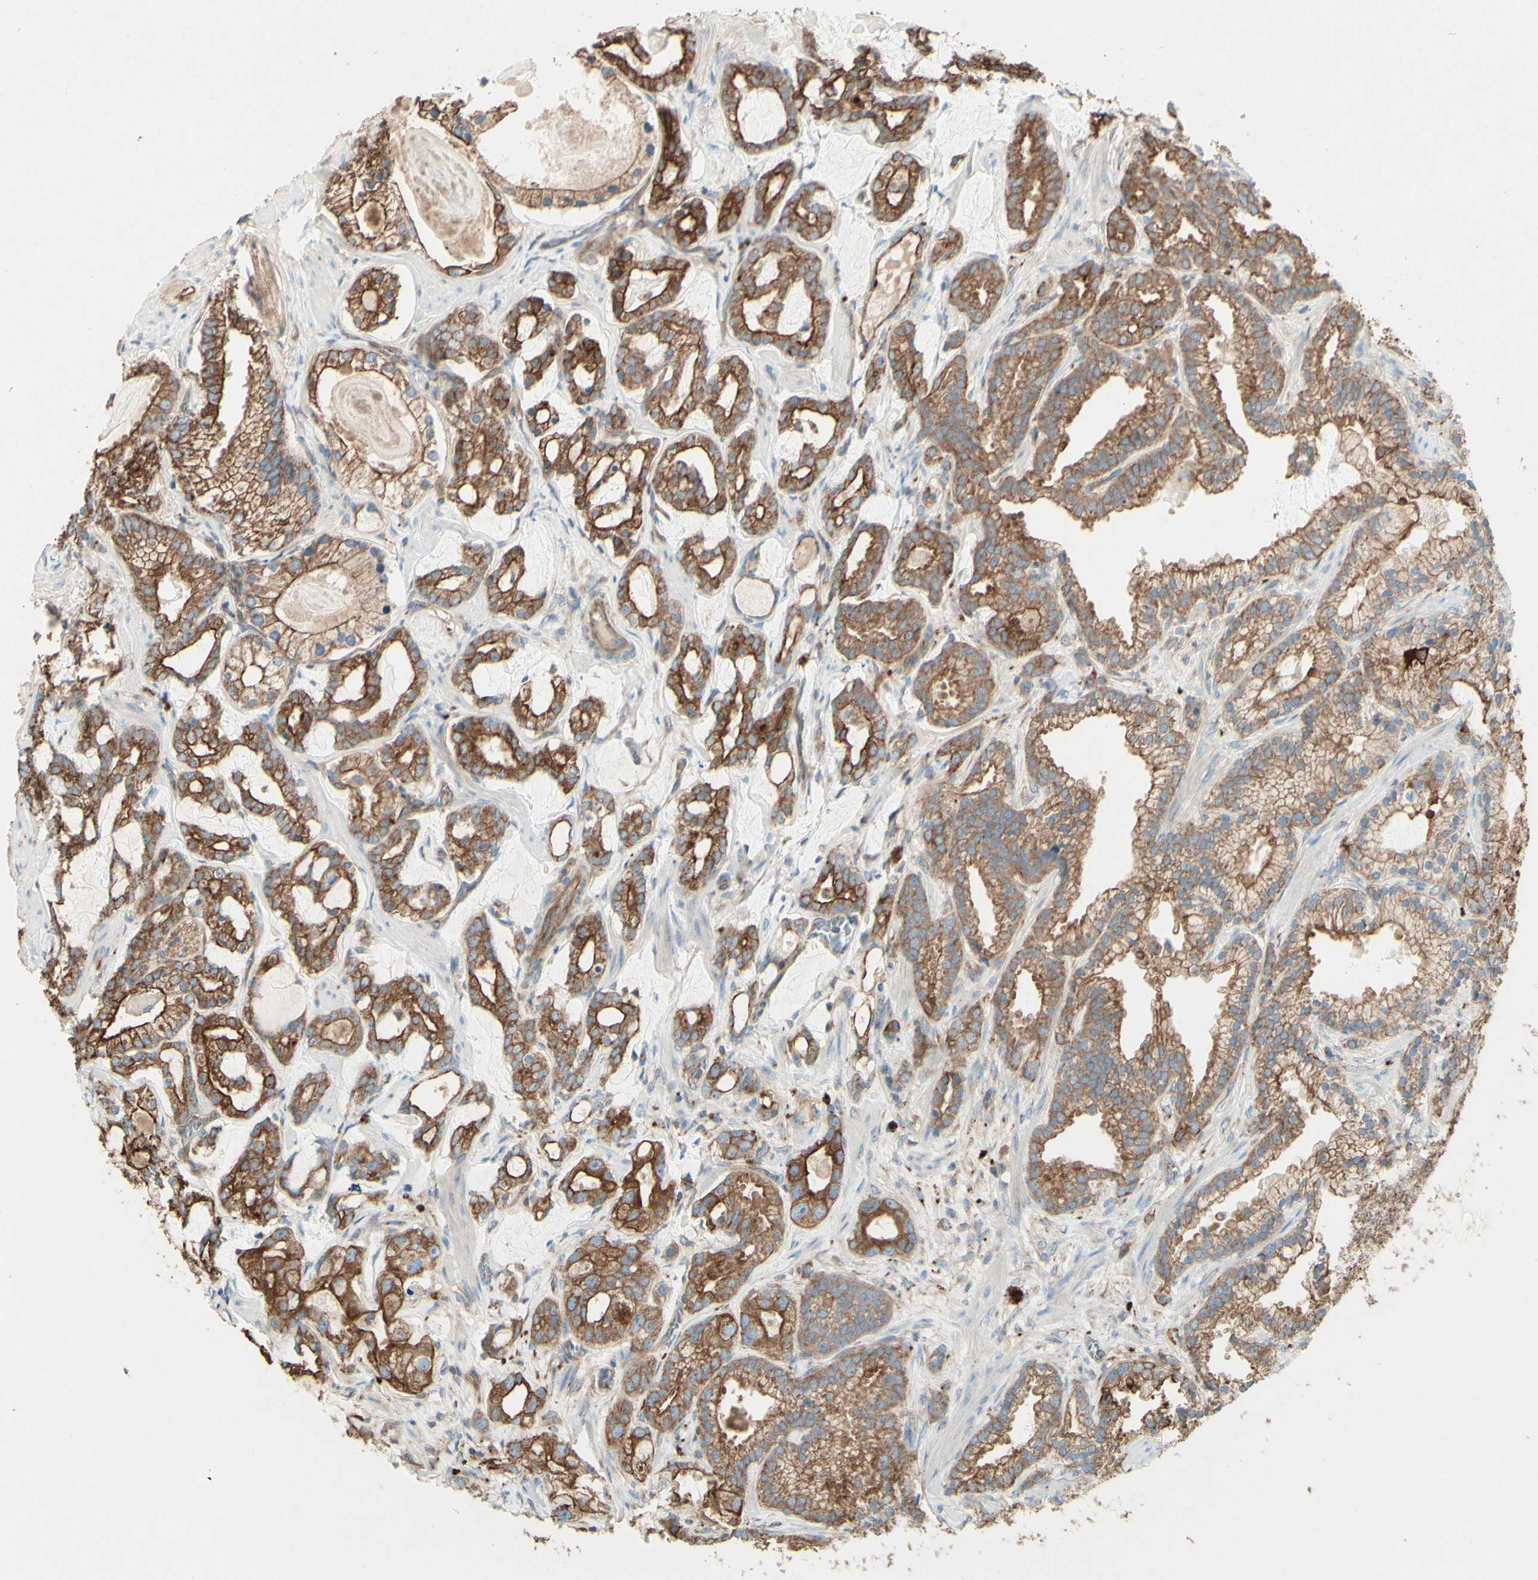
{"staining": {"intensity": "strong", "quantity": ">75%", "location": "cytoplasmic/membranous"}, "tissue": "prostate cancer", "cell_type": "Tumor cells", "image_type": "cancer", "snomed": [{"axis": "morphology", "description": "Adenocarcinoma, Low grade"}, {"axis": "topography", "description": "Prostate"}], "caption": "Prostate cancer stained with DAB (3,3'-diaminobenzidine) immunohistochemistry (IHC) demonstrates high levels of strong cytoplasmic/membranous positivity in approximately >75% of tumor cells. (Brightfield microscopy of DAB IHC at high magnification).", "gene": "MTM1", "patient": {"sex": "male", "age": 59}}